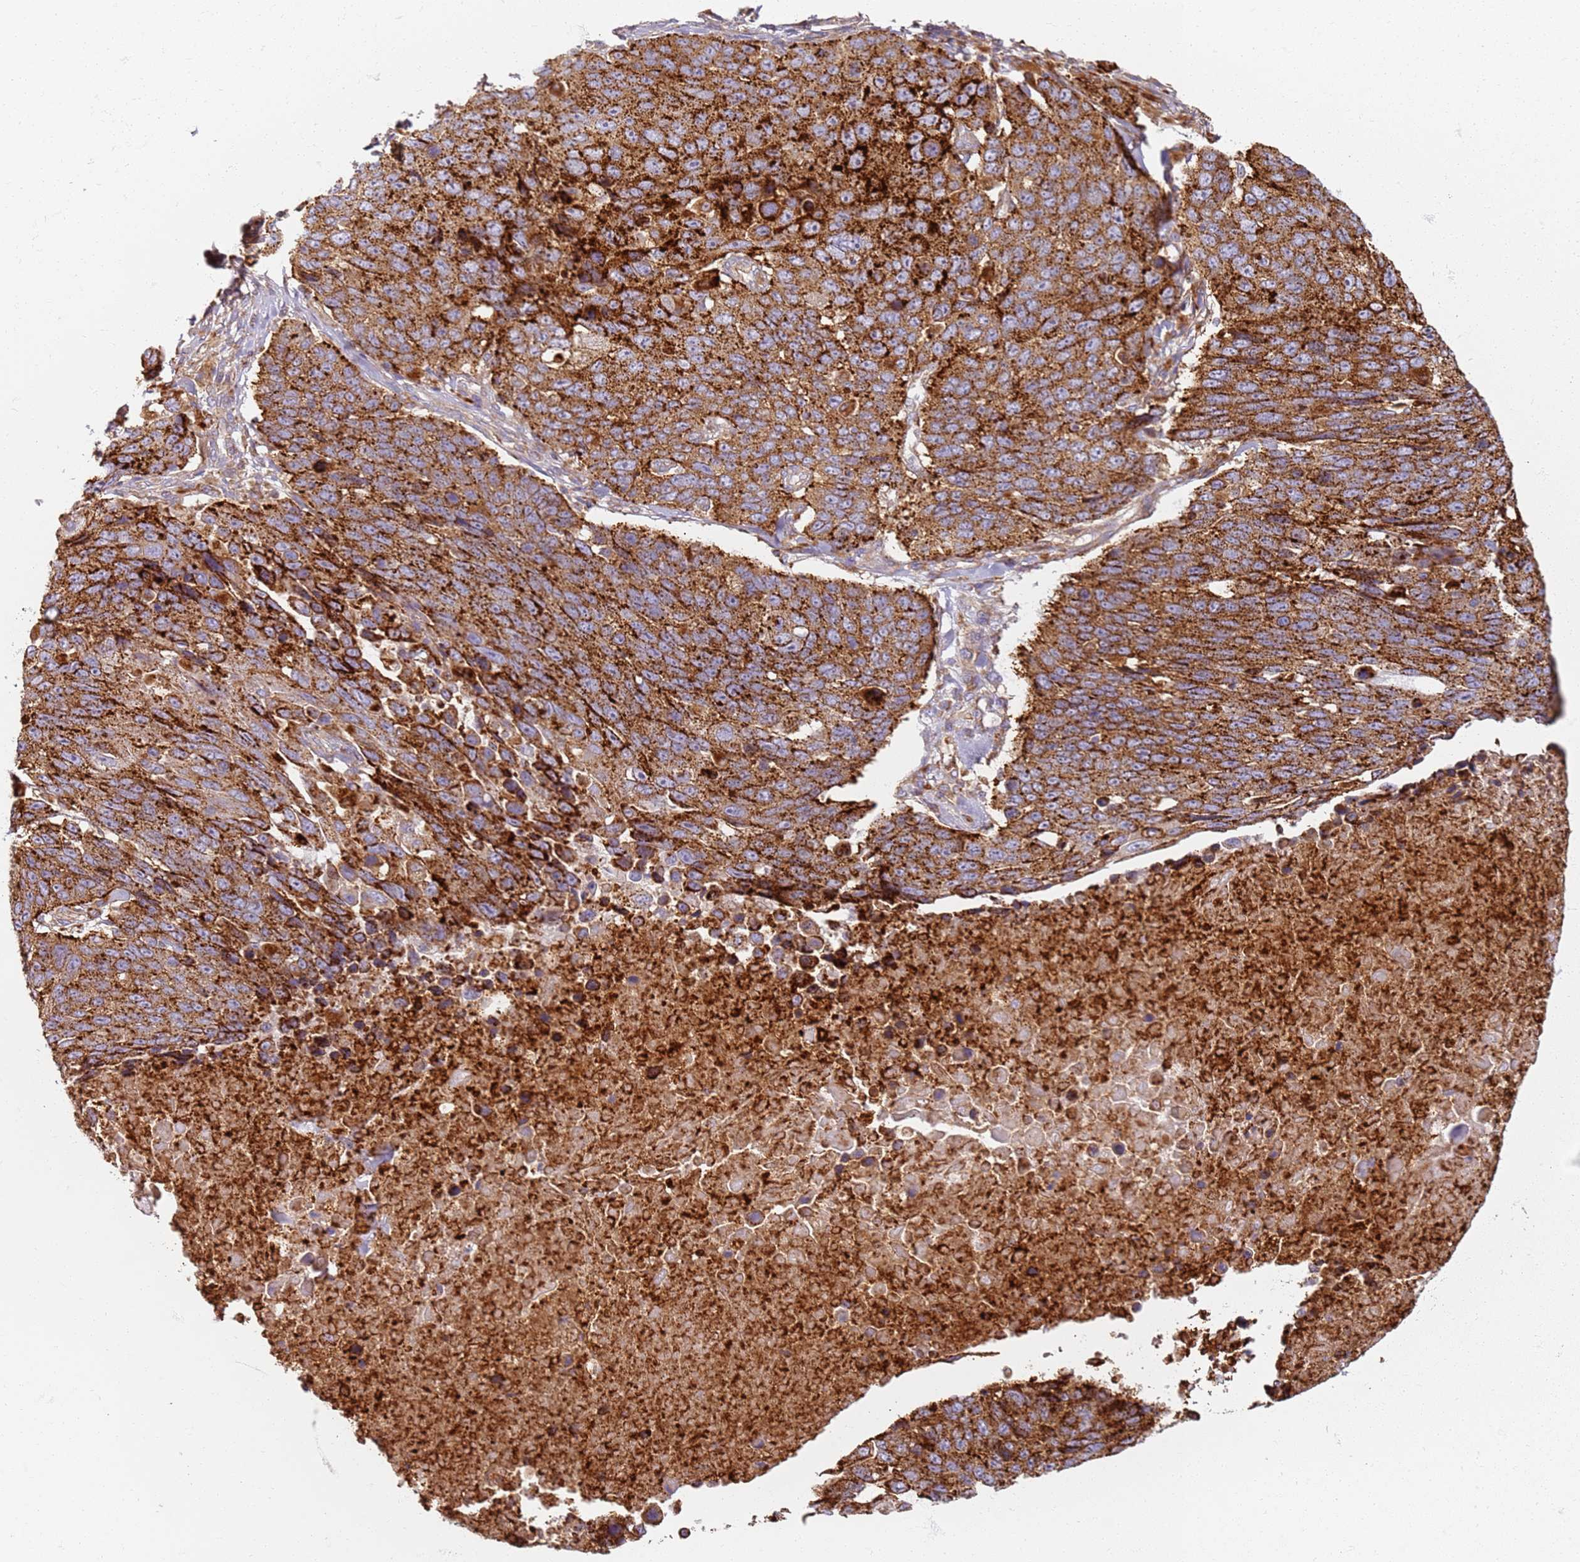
{"staining": {"intensity": "strong", "quantity": ">75%", "location": "cytoplasmic/membranous"}, "tissue": "lung cancer", "cell_type": "Tumor cells", "image_type": "cancer", "snomed": [{"axis": "morphology", "description": "Squamous cell carcinoma, NOS"}, {"axis": "topography", "description": "Lung"}], "caption": "Strong cytoplasmic/membranous staining is present in approximately >75% of tumor cells in squamous cell carcinoma (lung).", "gene": "PROKR2", "patient": {"sex": "male", "age": 66}}